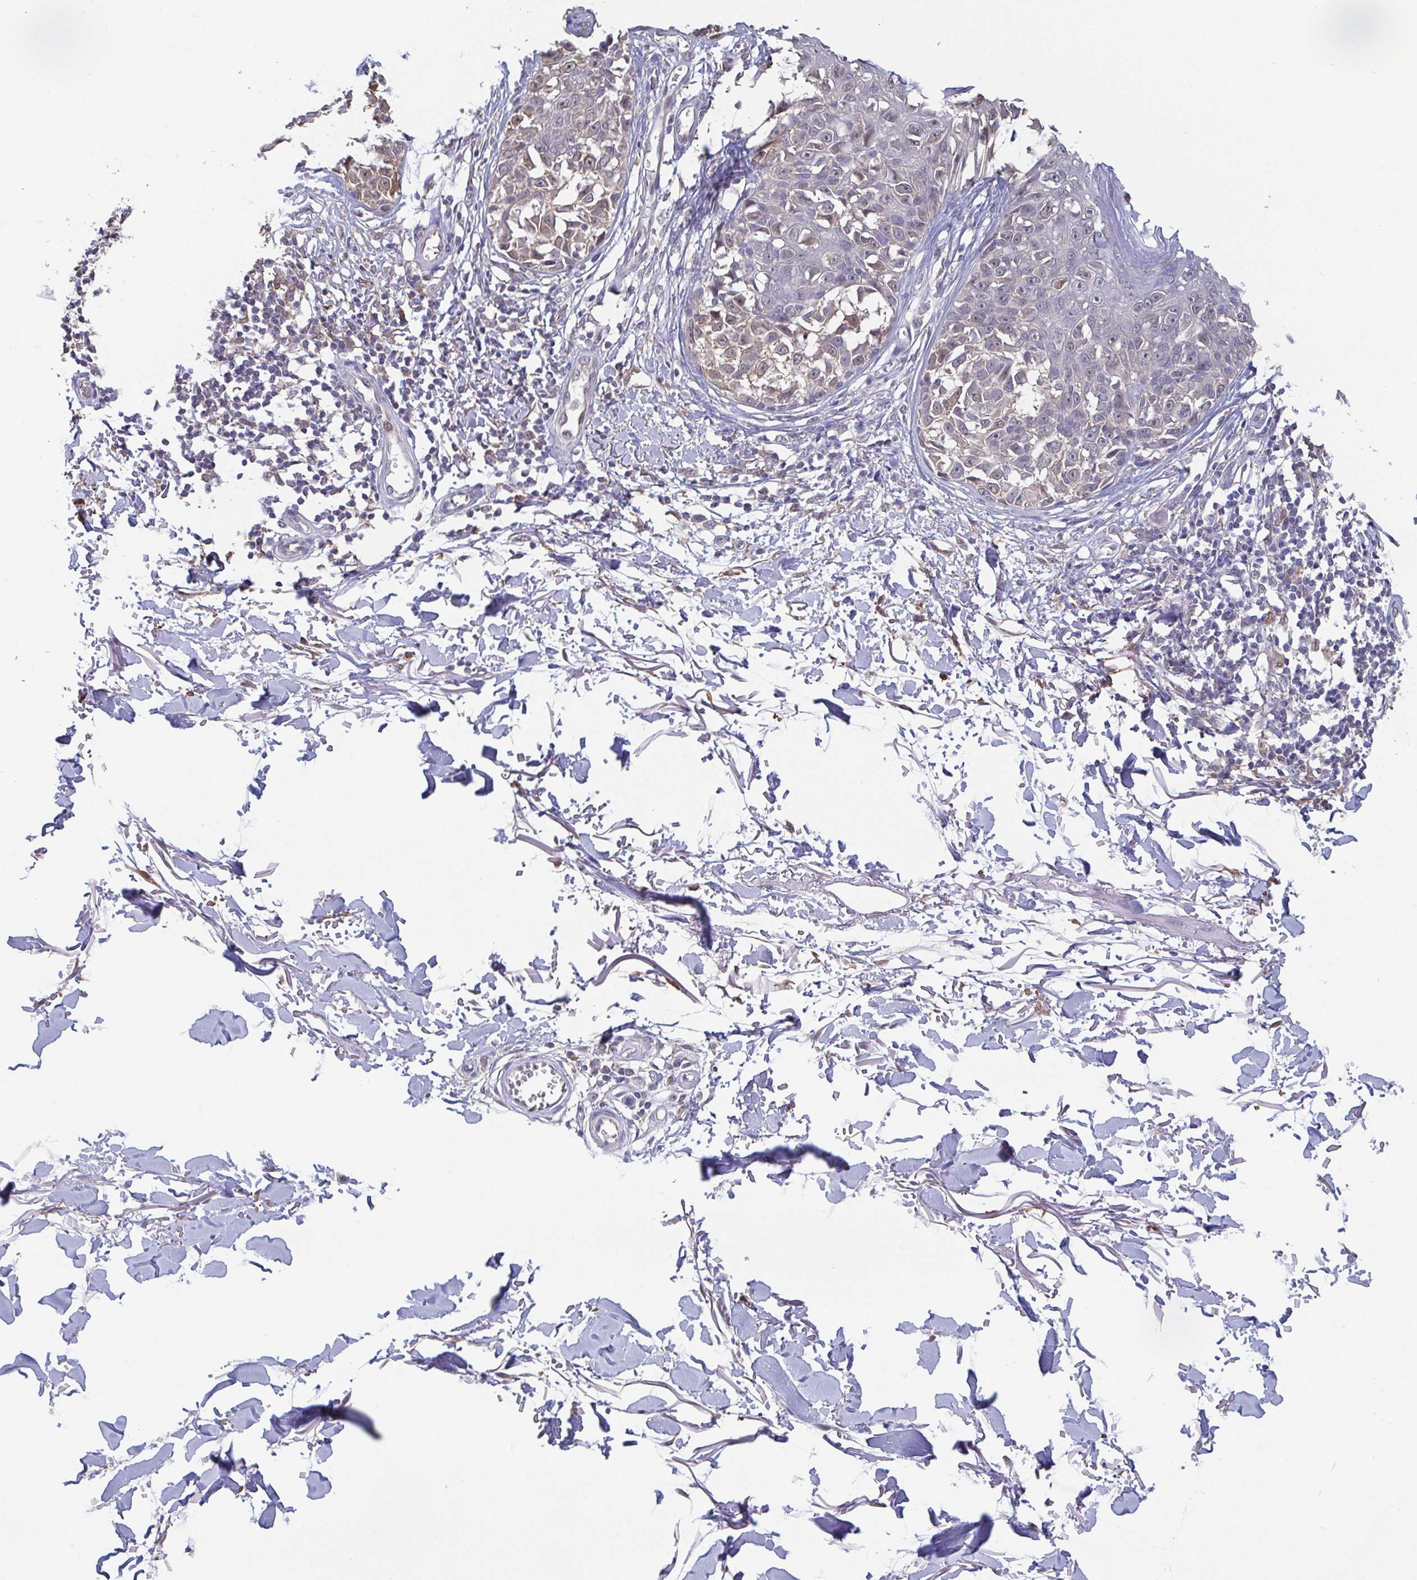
{"staining": {"intensity": "weak", "quantity": "<25%", "location": "cytoplasmic/membranous,nuclear"}, "tissue": "melanoma", "cell_type": "Tumor cells", "image_type": "cancer", "snomed": [{"axis": "morphology", "description": "Malignant melanoma, NOS"}, {"axis": "topography", "description": "Skin"}], "caption": "There is no significant positivity in tumor cells of melanoma.", "gene": "IDH1", "patient": {"sex": "male", "age": 73}}